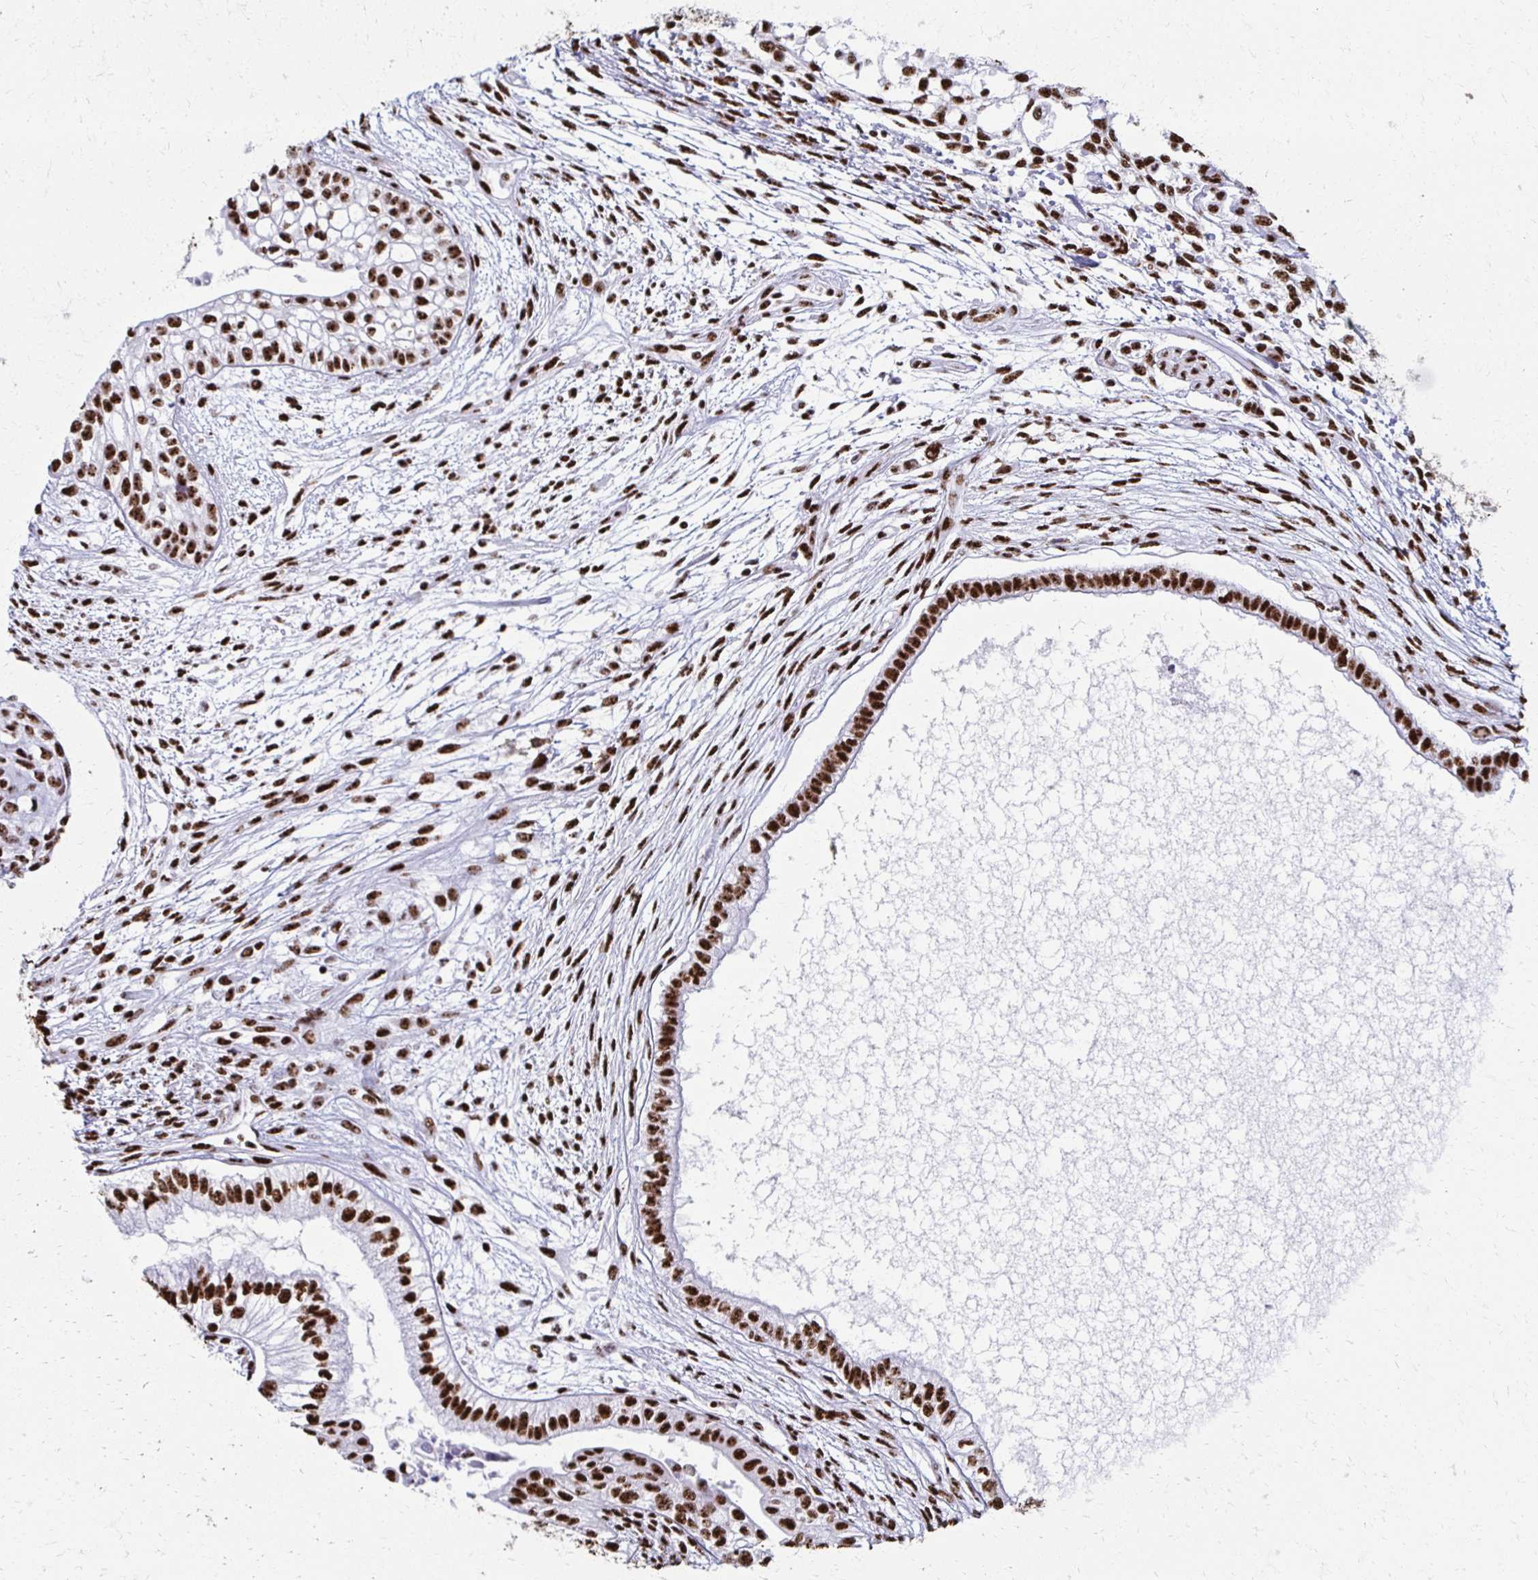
{"staining": {"intensity": "strong", "quantity": ">75%", "location": "nuclear"}, "tissue": "testis cancer", "cell_type": "Tumor cells", "image_type": "cancer", "snomed": [{"axis": "morphology", "description": "Carcinoma, Embryonal, NOS"}, {"axis": "topography", "description": "Testis"}], "caption": "Protein staining by IHC displays strong nuclear expression in approximately >75% of tumor cells in testis cancer (embryonal carcinoma).", "gene": "NONO", "patient": {"sex": "male", "age": 37}}